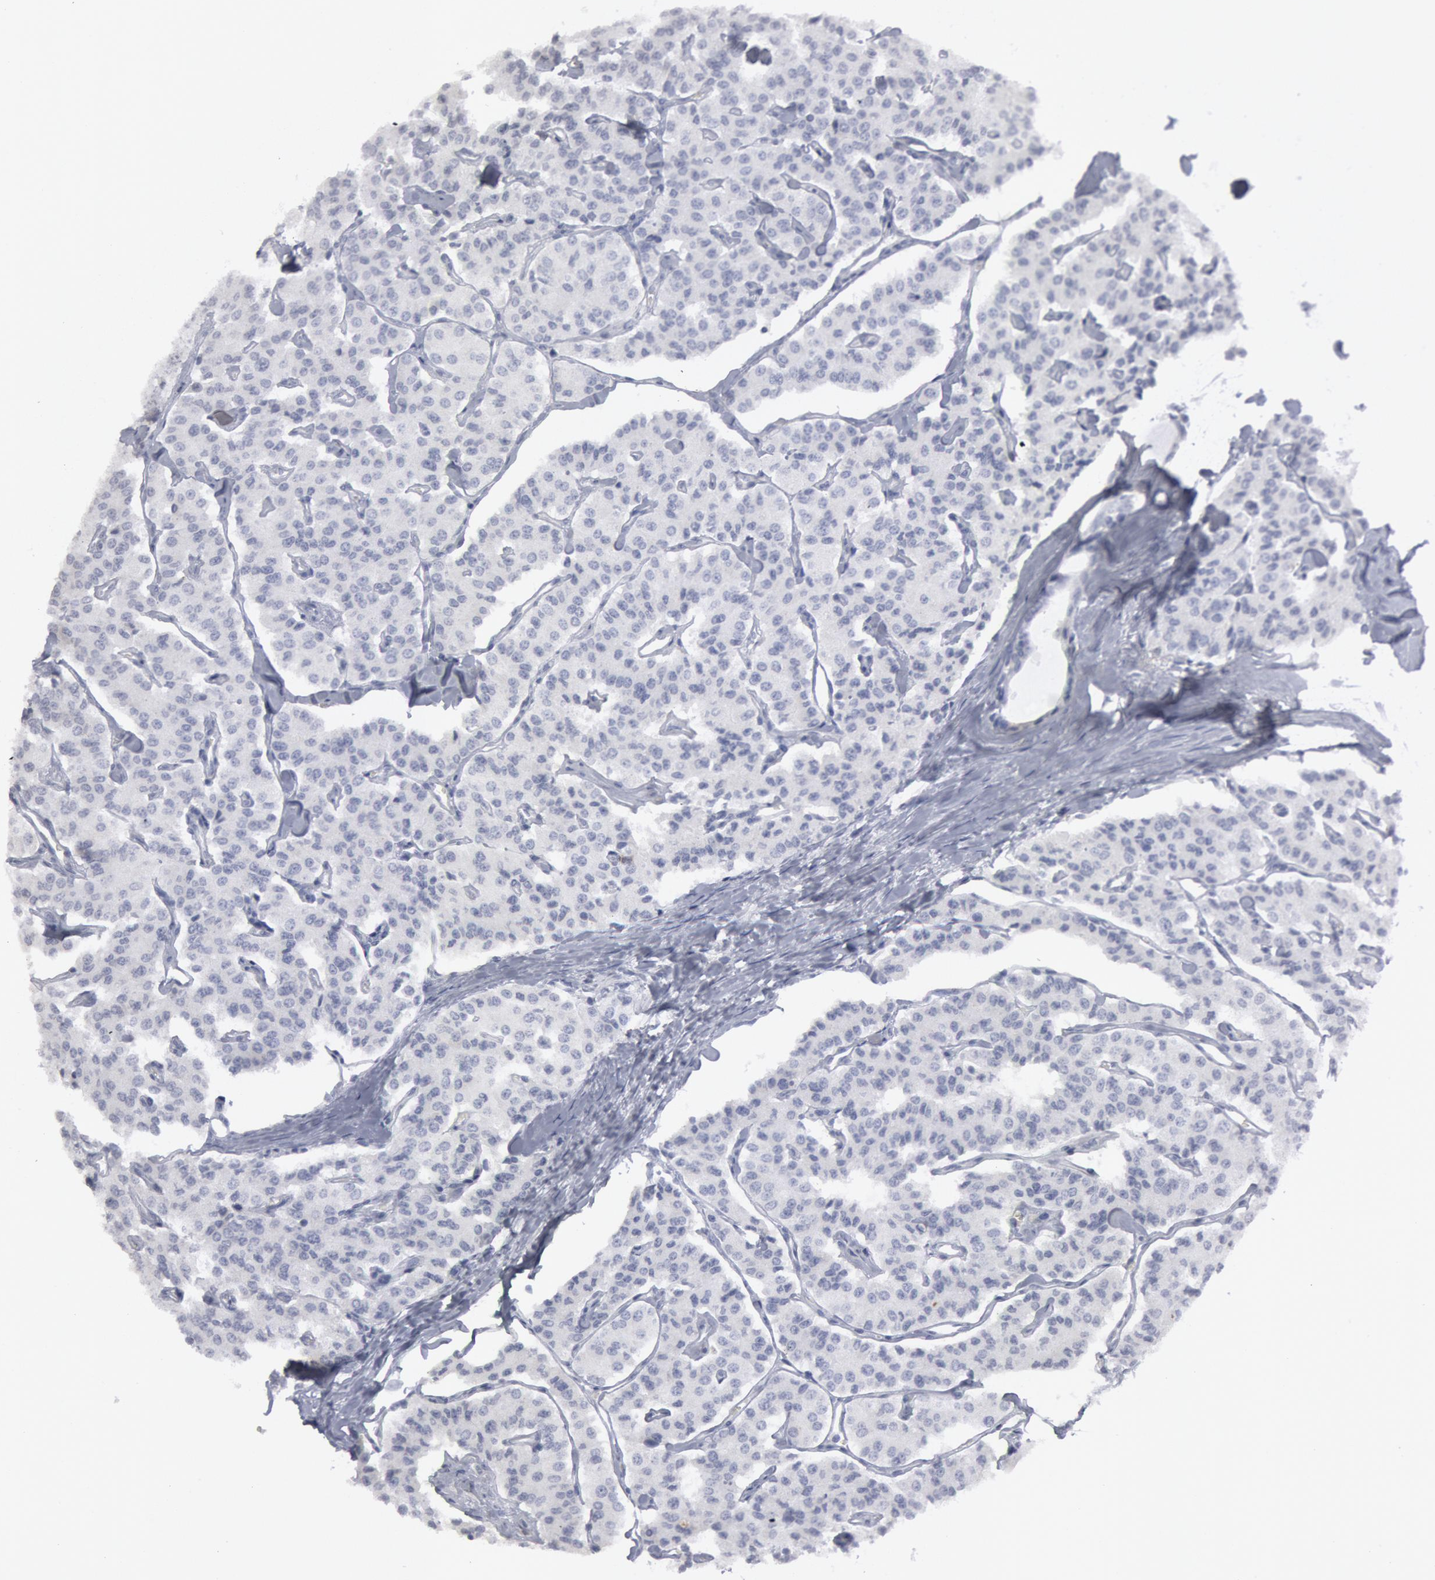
{"staining": {"intensity": "negative", "quantity": "none", "location": "none"}, "tissue": "carcinoid", "cell_type": "Tumor cells", "image_type": "cancer", "snomed": [{"axis": "morphology", "description": "Carcinoid, malignant, NOS"}, {"axis": "topography", "description": "Bronchus"}], "caption": "Image shows no significant protein positivity in tumor cells of carcinoid.", "gene": "DMC1", "patient": {"sex": "male", "age": 55}}